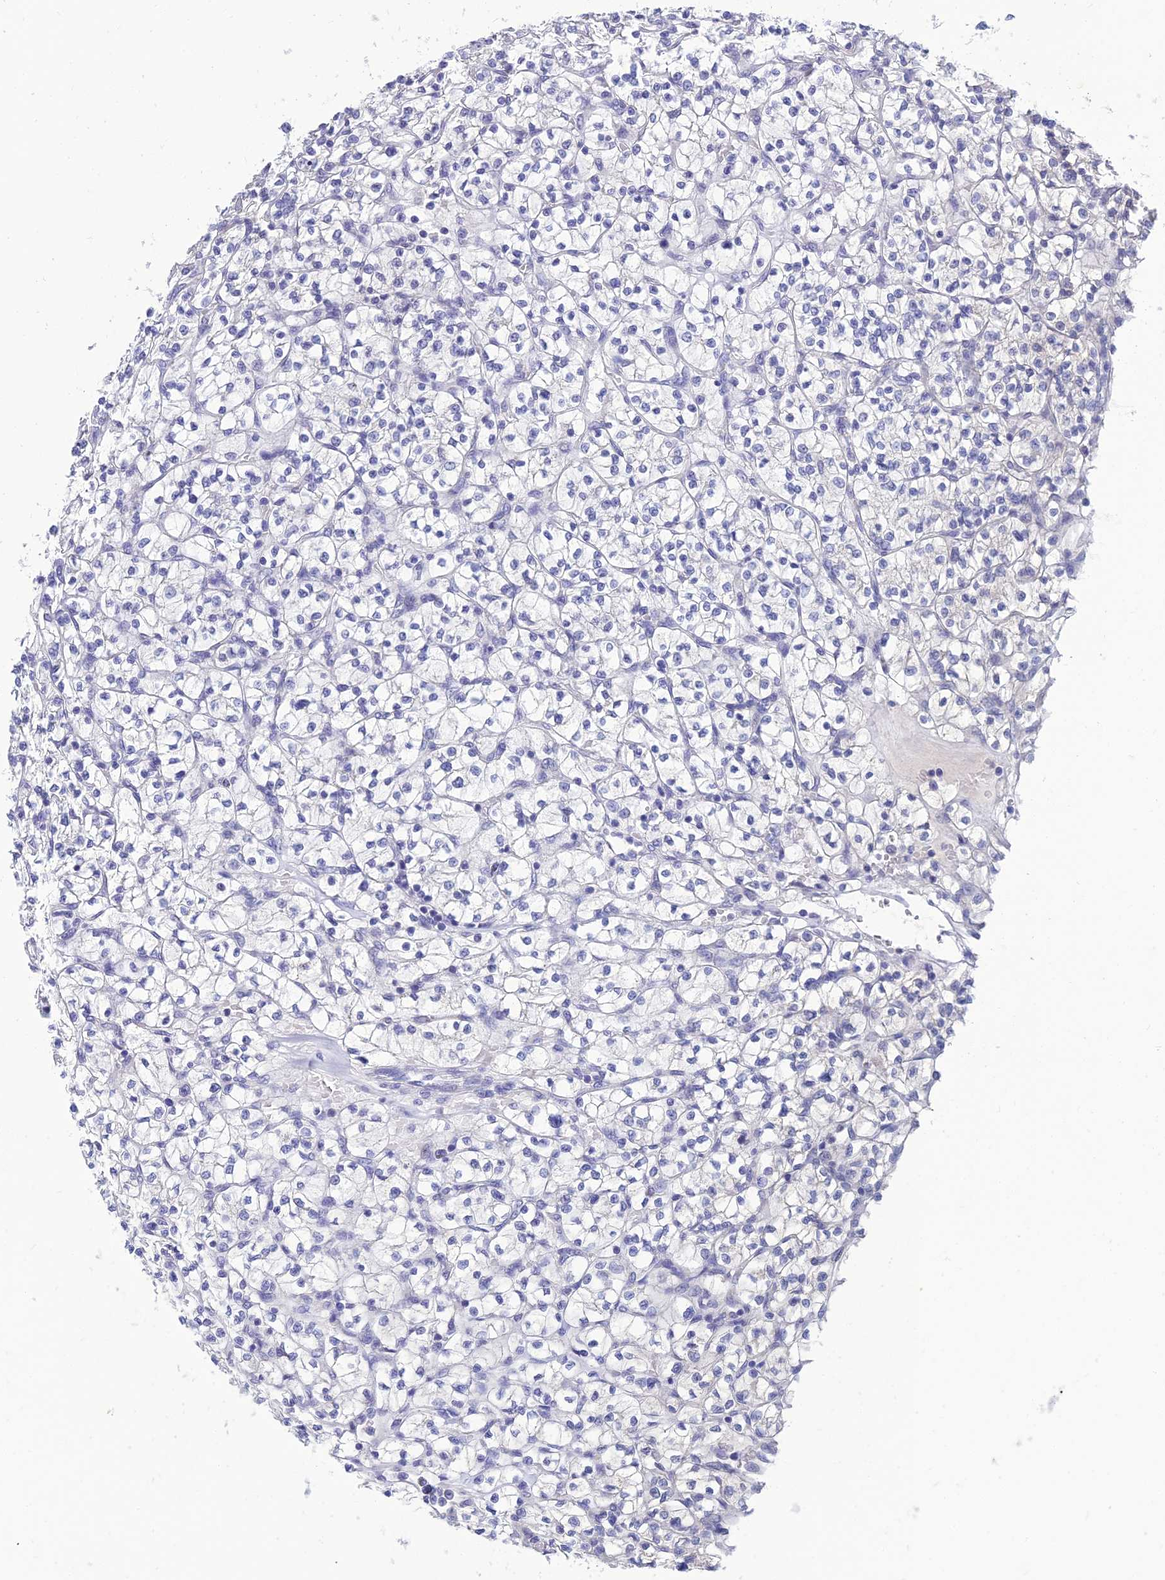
{"staining": {"intensity": "negative", "quantity": "none", "location": "none"}, "tissue": "renal cancer", "cell_type": "Tumor cells", "image_type": "cancer", "snomed": [{"axis": "morphology", "description": "Adenocarcinoma, NOS"}, {"axis": "topography", "description": "Kidney"}], "caption": "Image shows no protein staining in tumor cells of renal cancer (adenocarcinoma) tissue.", "gene": "NPY", "patient": {"sex": "female", "age": 64}}